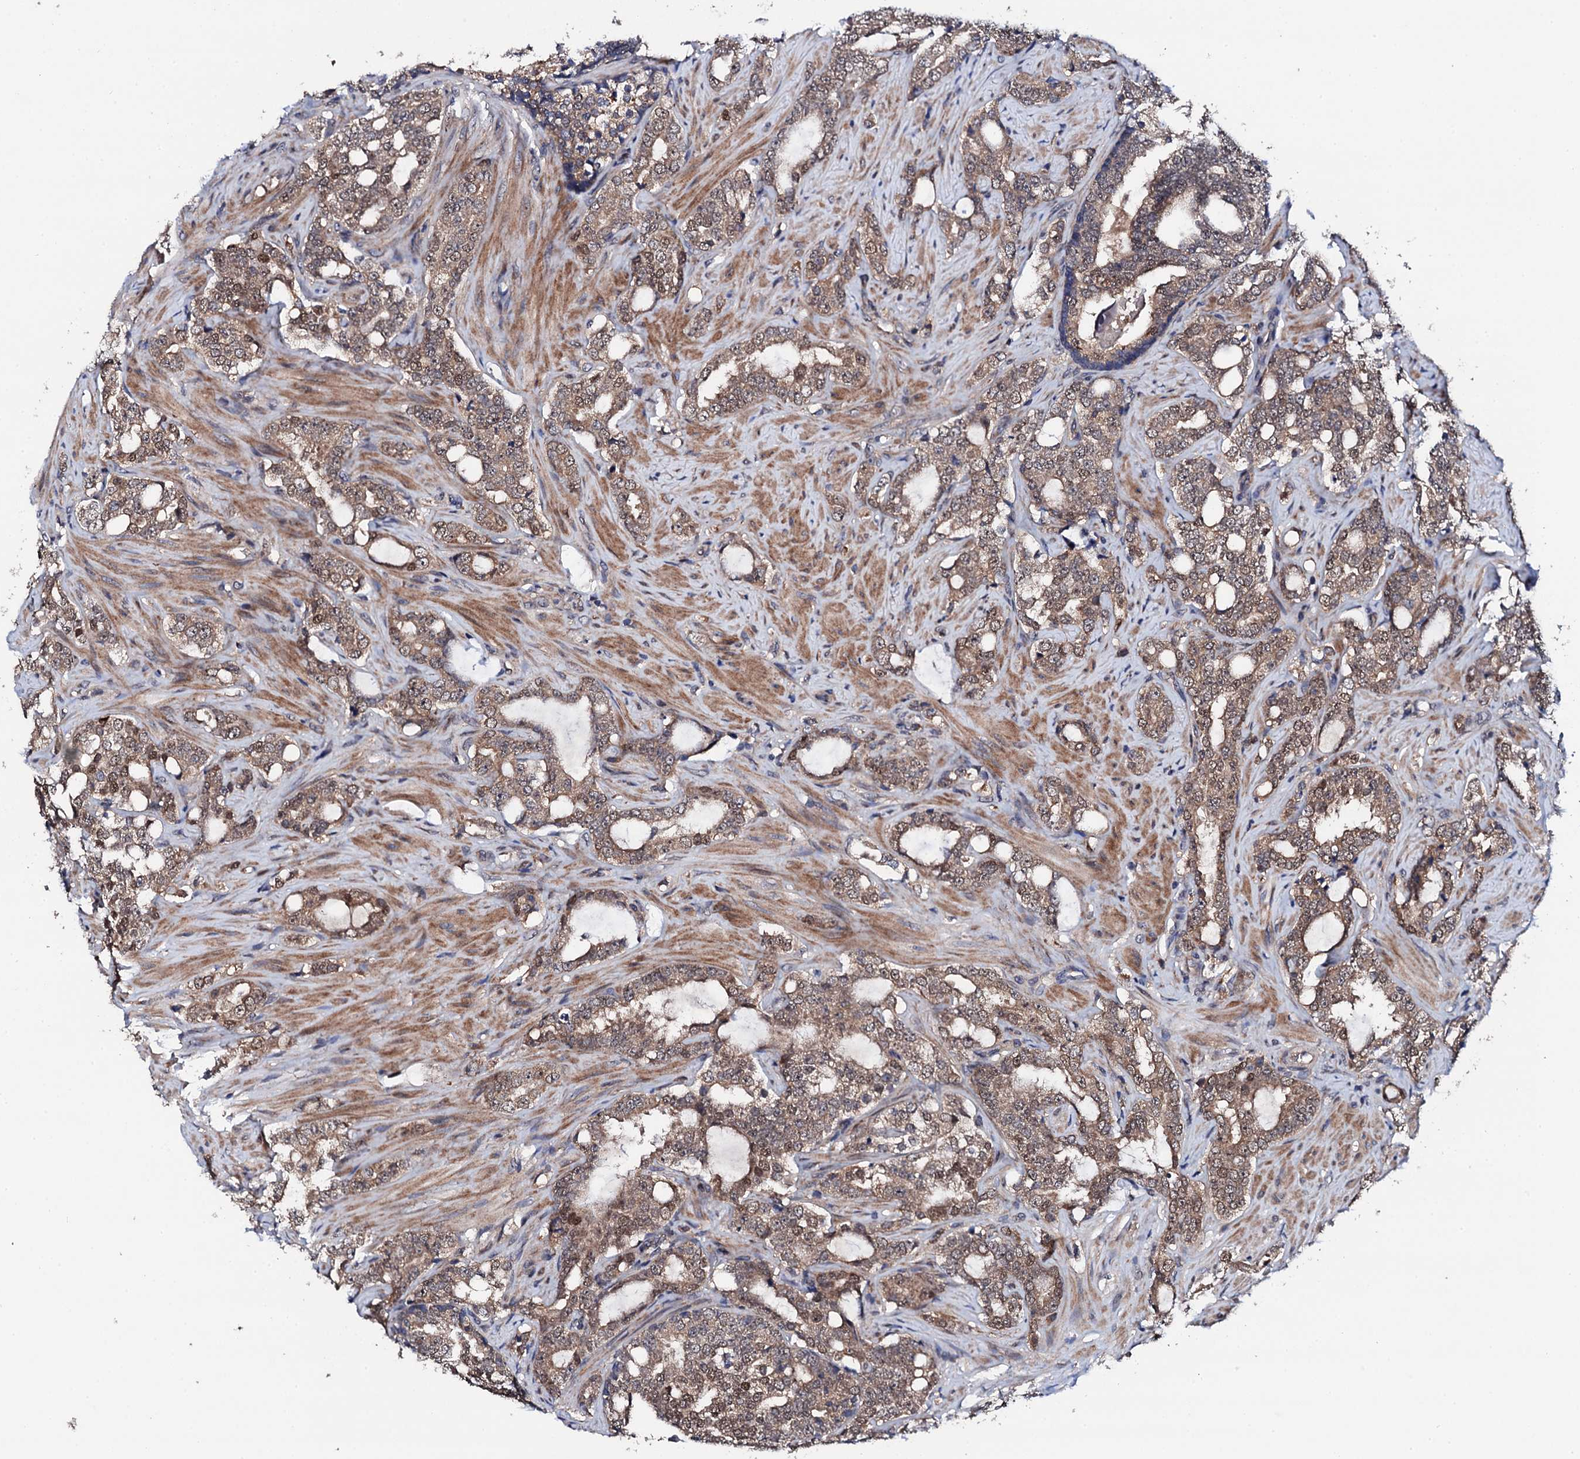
{"staining": {"intensity": "moderate", "quantity": "25%-75%", "location": "cytoplasmic/membranous,nuclear"}, "tissue": "prostate cancer", "cell_type": "Tumor cells", "image_type": "cancer", "snomed": [{"axis": "morphology", "description": "Adenocarcinoma, High grade"}, {"axis": "topography", "description": "Prostate"}], "caption": "About 25%-75% of tumor cells in prostate cancer (high-grade adenocarcinoma) display moderate cytoplasmic/membranous and nuclear protein positivity as visualized by brown immunohistochemical staining.", "gene": "IP6K1", "patient": {"sex": "male", "age": 64}}